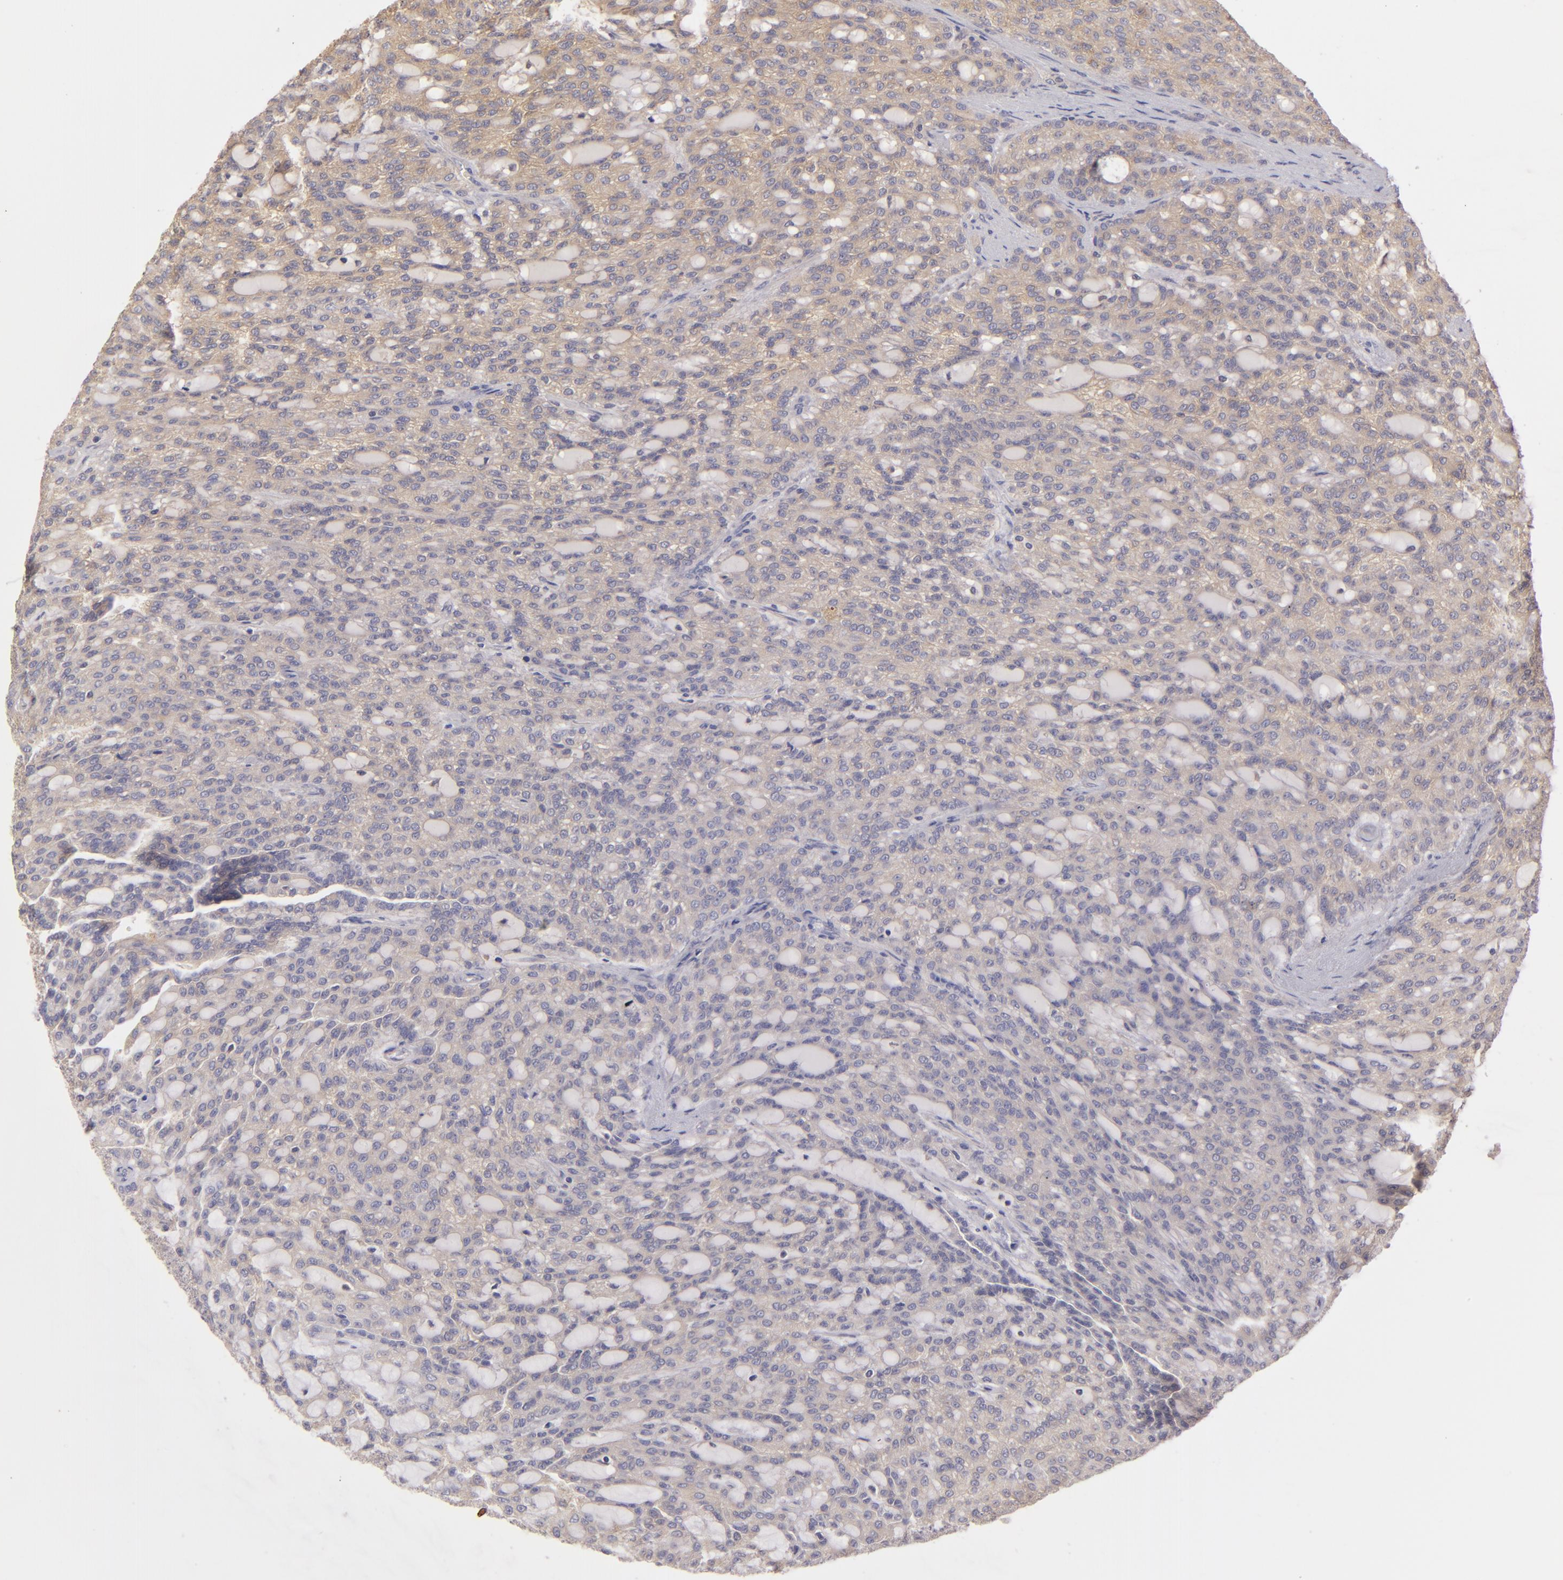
{"staining": {"intensity": "weak", "quantity": ">75%", "location": "cytoplasmic/membranous"}, "tissue": "renal cancer", "cell_type": "Tumor cells", "image_type": "cancer", "snomed": [{"axis": "morphology", "description": "Adenocarcinoma, NOS"}, {"axis": "topography", "description": "Kidney"}], "caption": "This photomicrograph exhibits immunohistochemistry staining of human adenocarcinoma (renal), with low weak cytoplasmic/membranous expression in about >75% of tumor cells.", "gene": "PRKCD", "patient": {"sex": "male", "age": 63}}